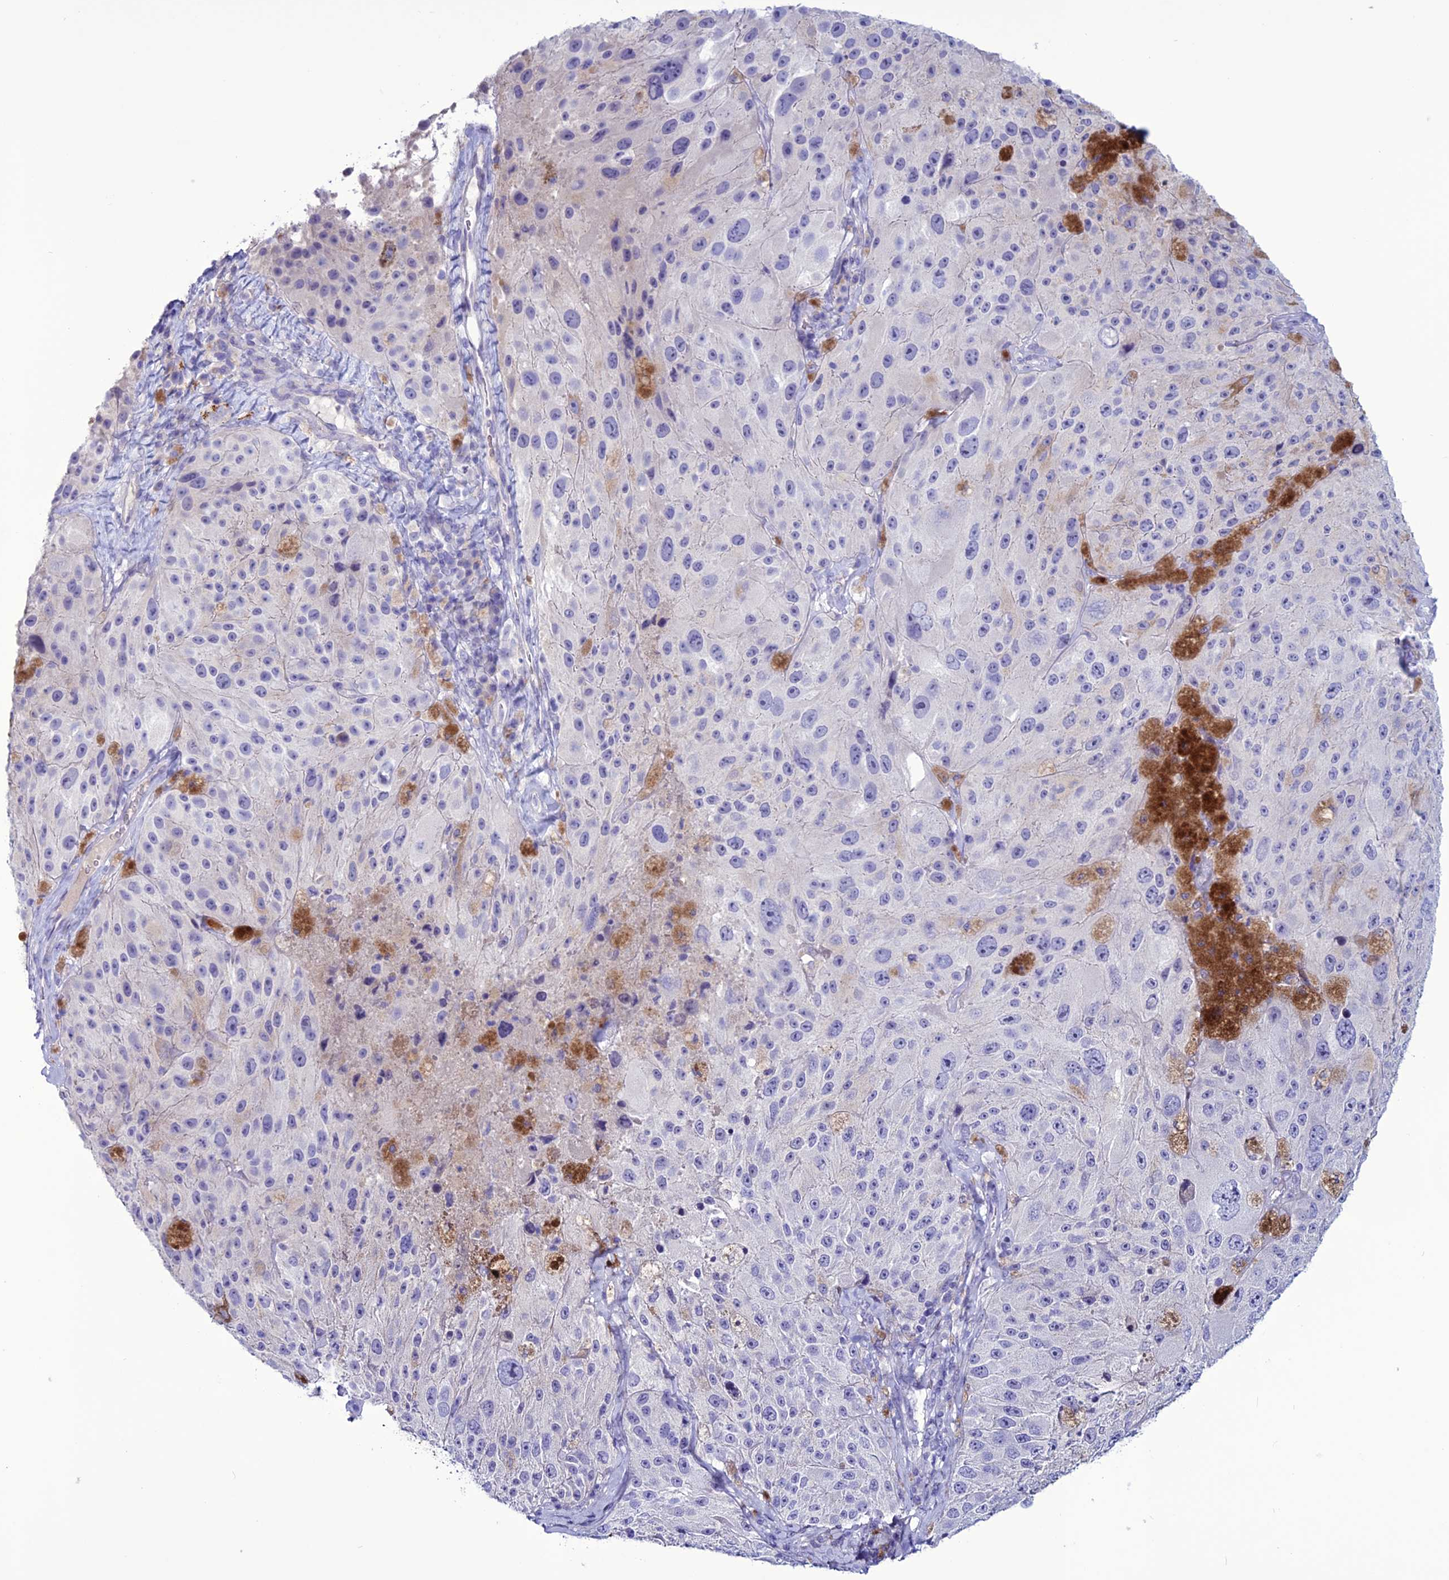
{"staining": {"intensity": "negative", "quantity": "none", "location": "none"}, "tissue": "melanoma", "cell_type": "Tumor cells", "image_type": "cancer", "snomed": [{"axis": "morphology", "description": "Malignant melanoma, Metastatic site"}, {"axis": "topography", "description": "Lymph node"}], "caption": "Protein analysis of melanoma reveals no significant positivity in tumor cells. (Brightfield microscopy of DAB immunohistochemistry (IHC) at high magnification).", "gene": "CLEC2L", "patient": {"sex": "male", "age": 62}}